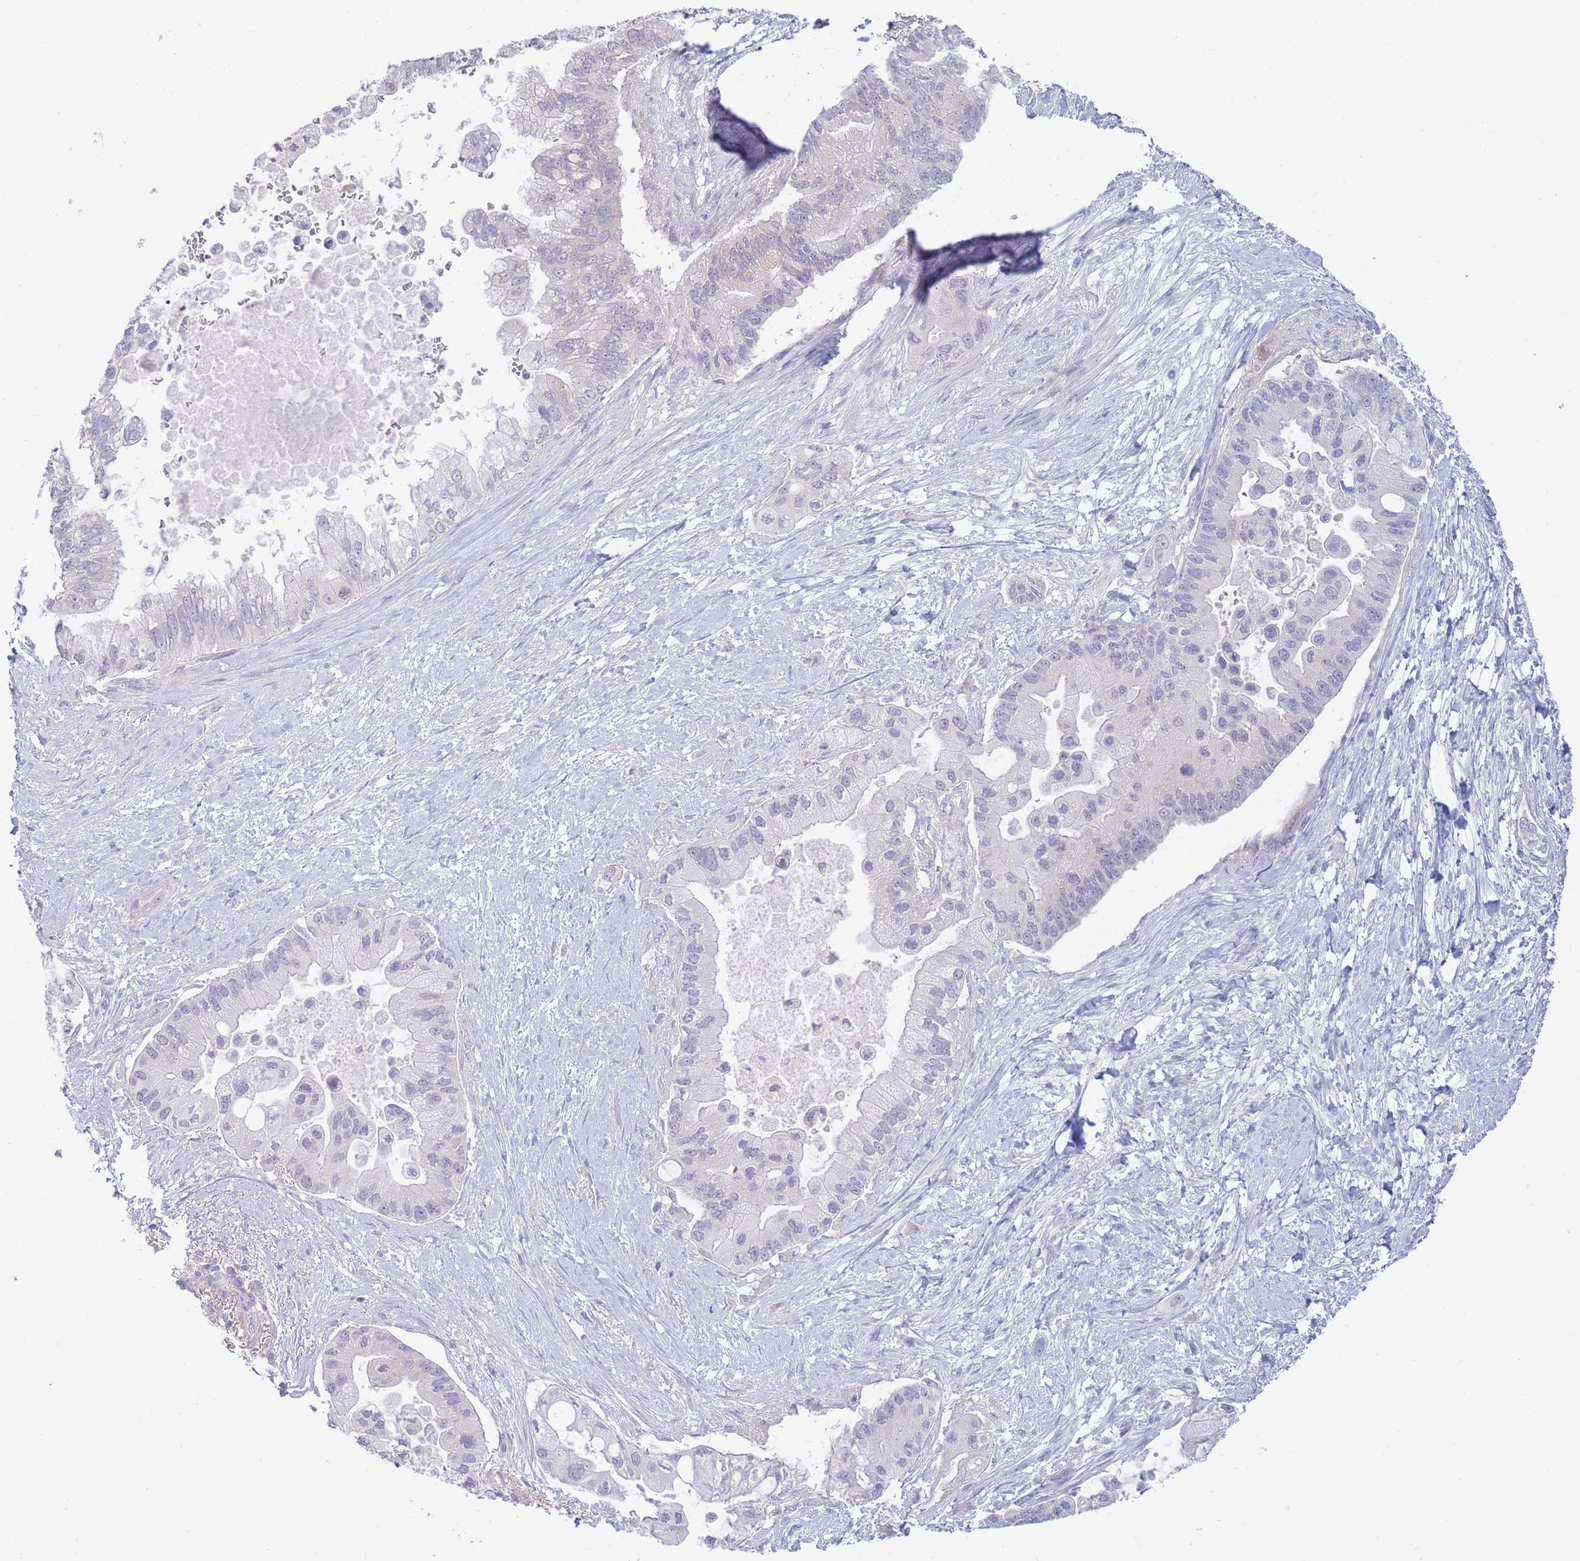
{"staining": {"intensity": "negative", "quantity": "none", "location": "none"}, "tissue": "pancreatic cancer", "cell_type": "Tumor cells", "image_type": "cancer", "snomed": [{"axis": "morphology", "description": "Adenocarcinoma, NOS"}, {"axis": "topography", "description": "Pancreas"}], "caption": "Immunohistochemistry histopathology image of neoplastic tissue: human pancreatic cancer stained with DAB (3,3'-diaminobenzidine) demonstrates no significant protein positivity in tumor cells.", "gene": "SUGT1", "patient": {"sex": "male", "age": 57}}